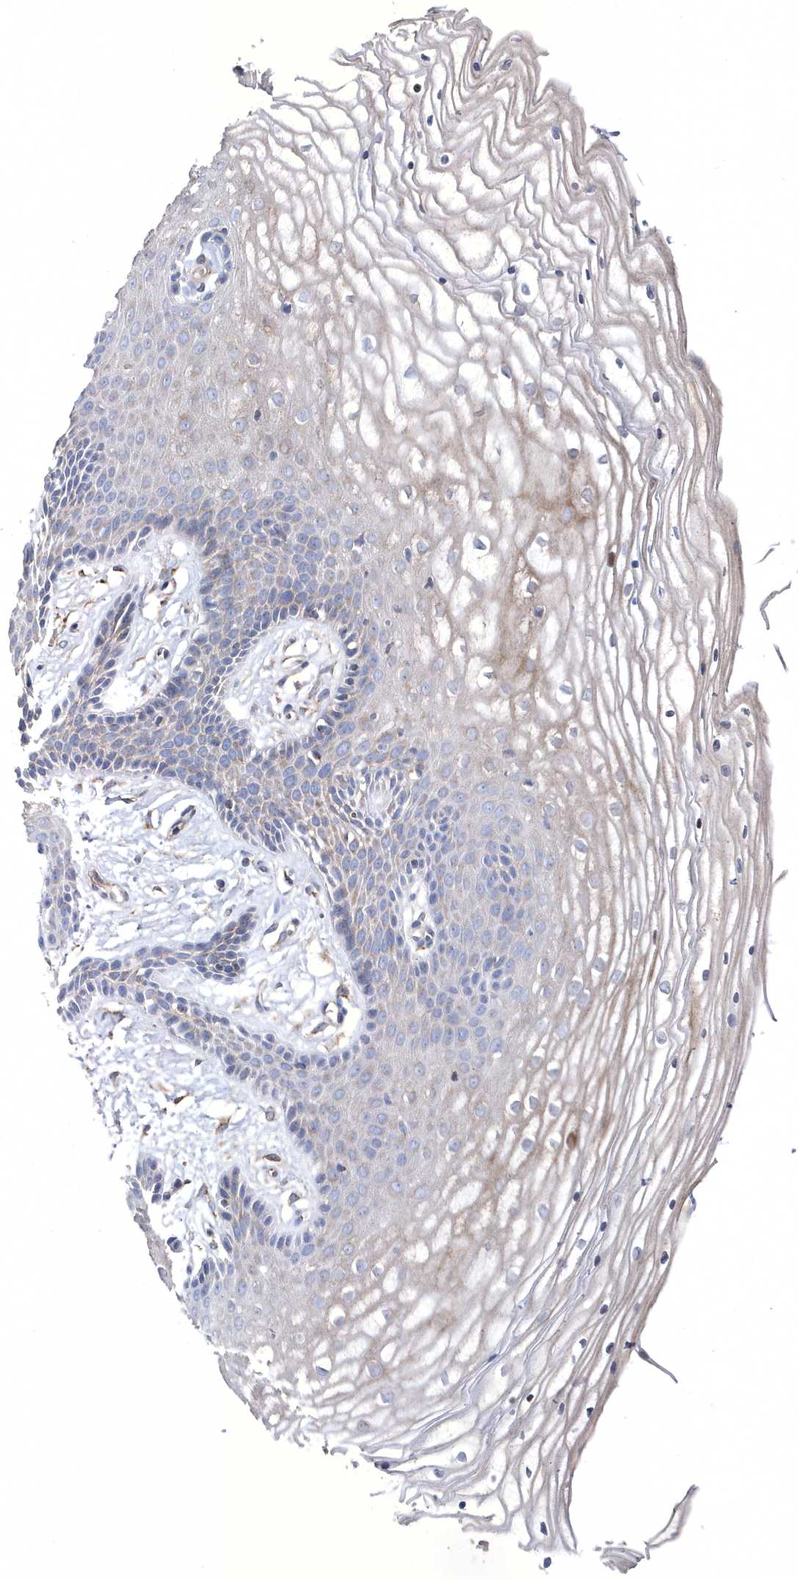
{"staining": {"intensity": "weak", "quantity": "<25%", "location": "cytoplasmic/membranous"}, "tissue": "vagina", "cell_type": "Squamous epithelial cells", "image_type": "normal", "snomed": [{"axis": "morphology", "description": "Normal tissue, NOS"}, {"axis": "topography", "description": "Vagina"}, {"axis": "topography", "description": "Cervix"}], "caption": "High power microscopy micrograph of an immunohistochemistry (IHC) image of benign vagina, revealing no significant positivity in squamous epithelial cells. (DAB (3,3'-diaminobenzidine) IHC visualized using brightfield microscopy, high magnification).", "gene": "METTL8", "patient": {"sex": "female", "age": 40}}